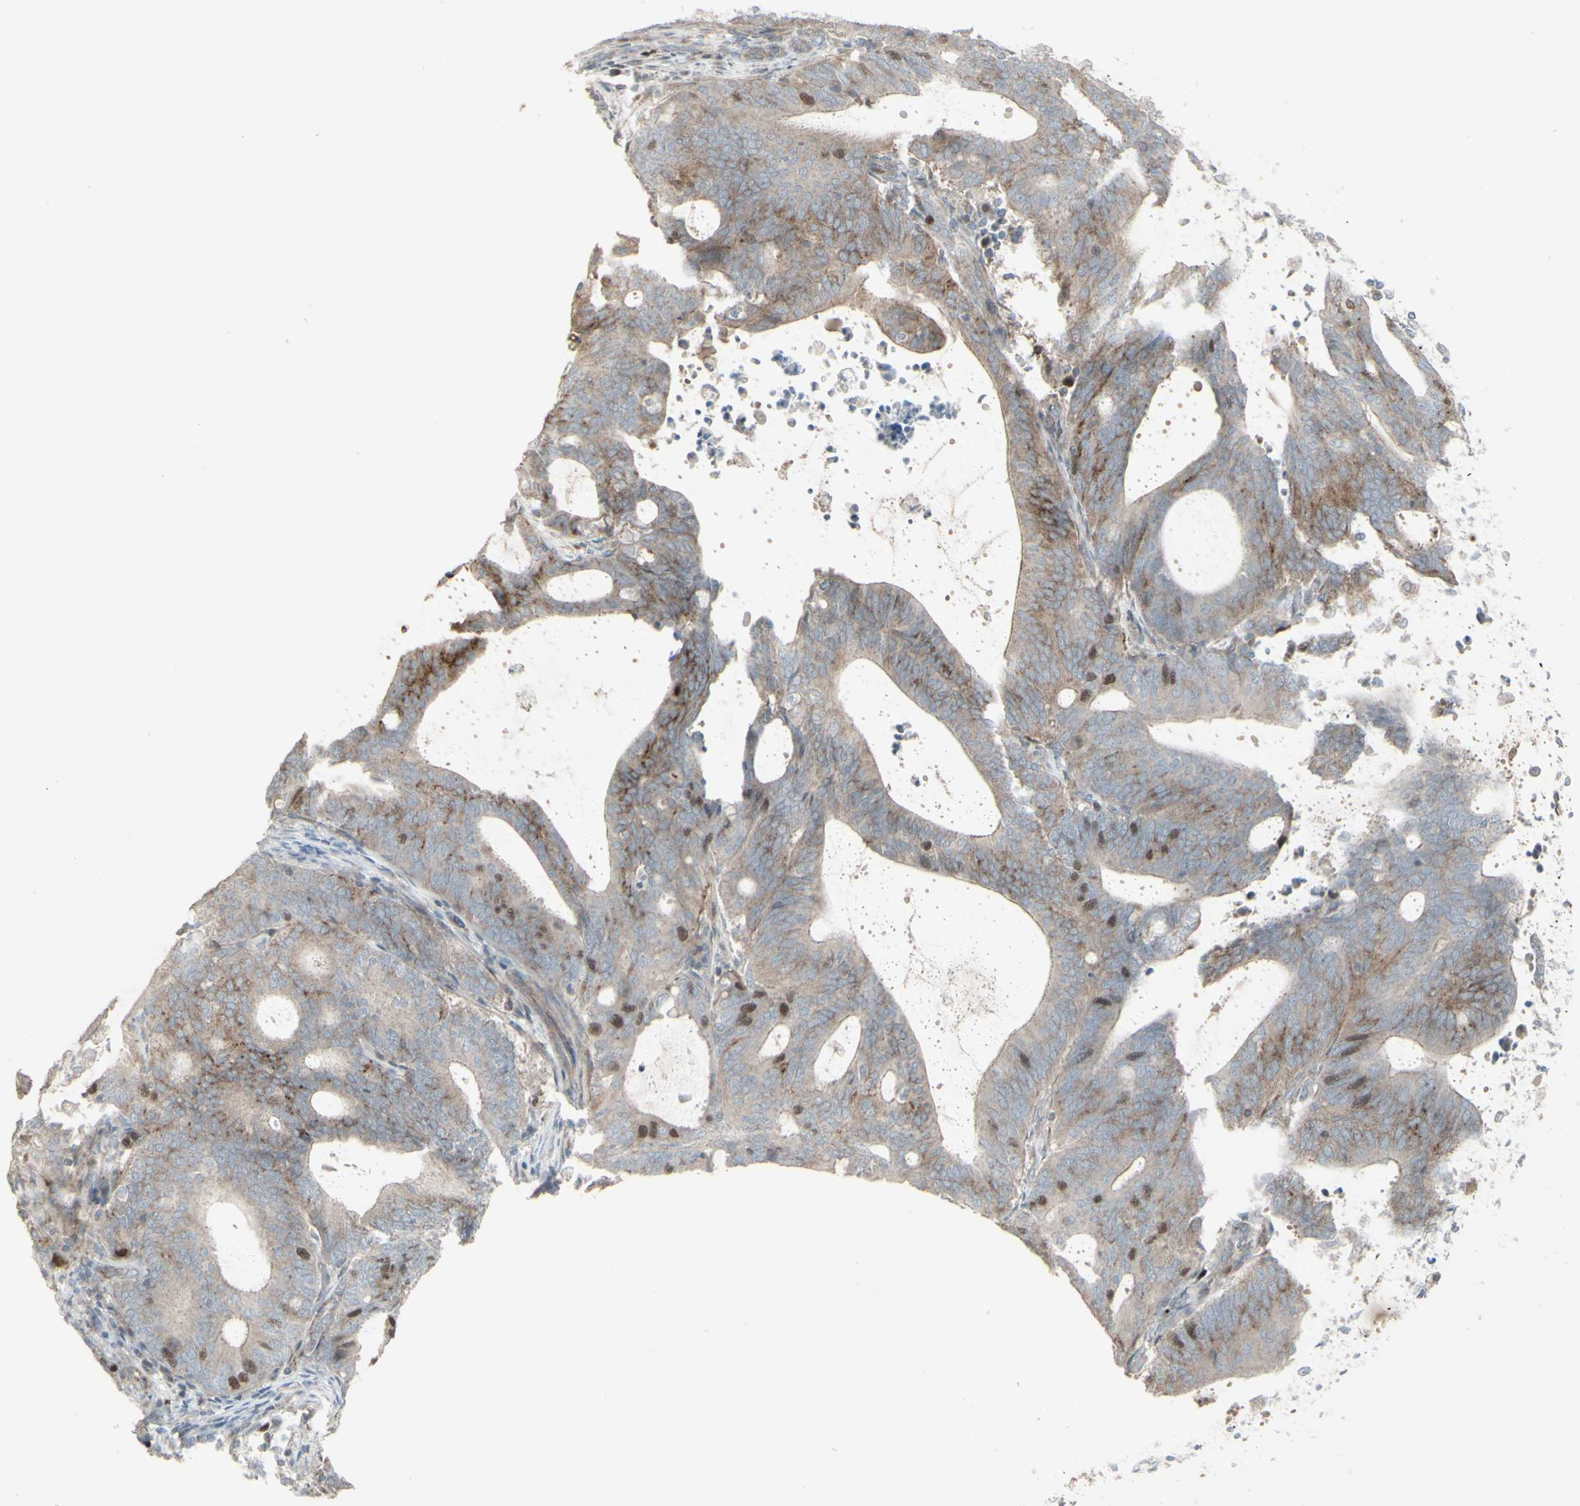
{"staining": {"intensity": "strong", "quantity": "25%-75%", "location": "nuclear"}, "tissue": "endometrial cancer", "cell_type": "Tumor cells", "image_type": "cancer", "snomed": [{"axis": "morphology", "description": "Adenocarcinoma, NOS"}, {"axis": "topography", "description": "Uterus"}], "caption": "The image demonstrates staining of adenocarcinoma (endometrial), revealing strong nuclear protein expression (brown color) within tumor cells. The protein is shown in brown color, while the nuclei are stained blue.", "gene": "GMNN", "patient": {"sex": "female", "age": 83}}